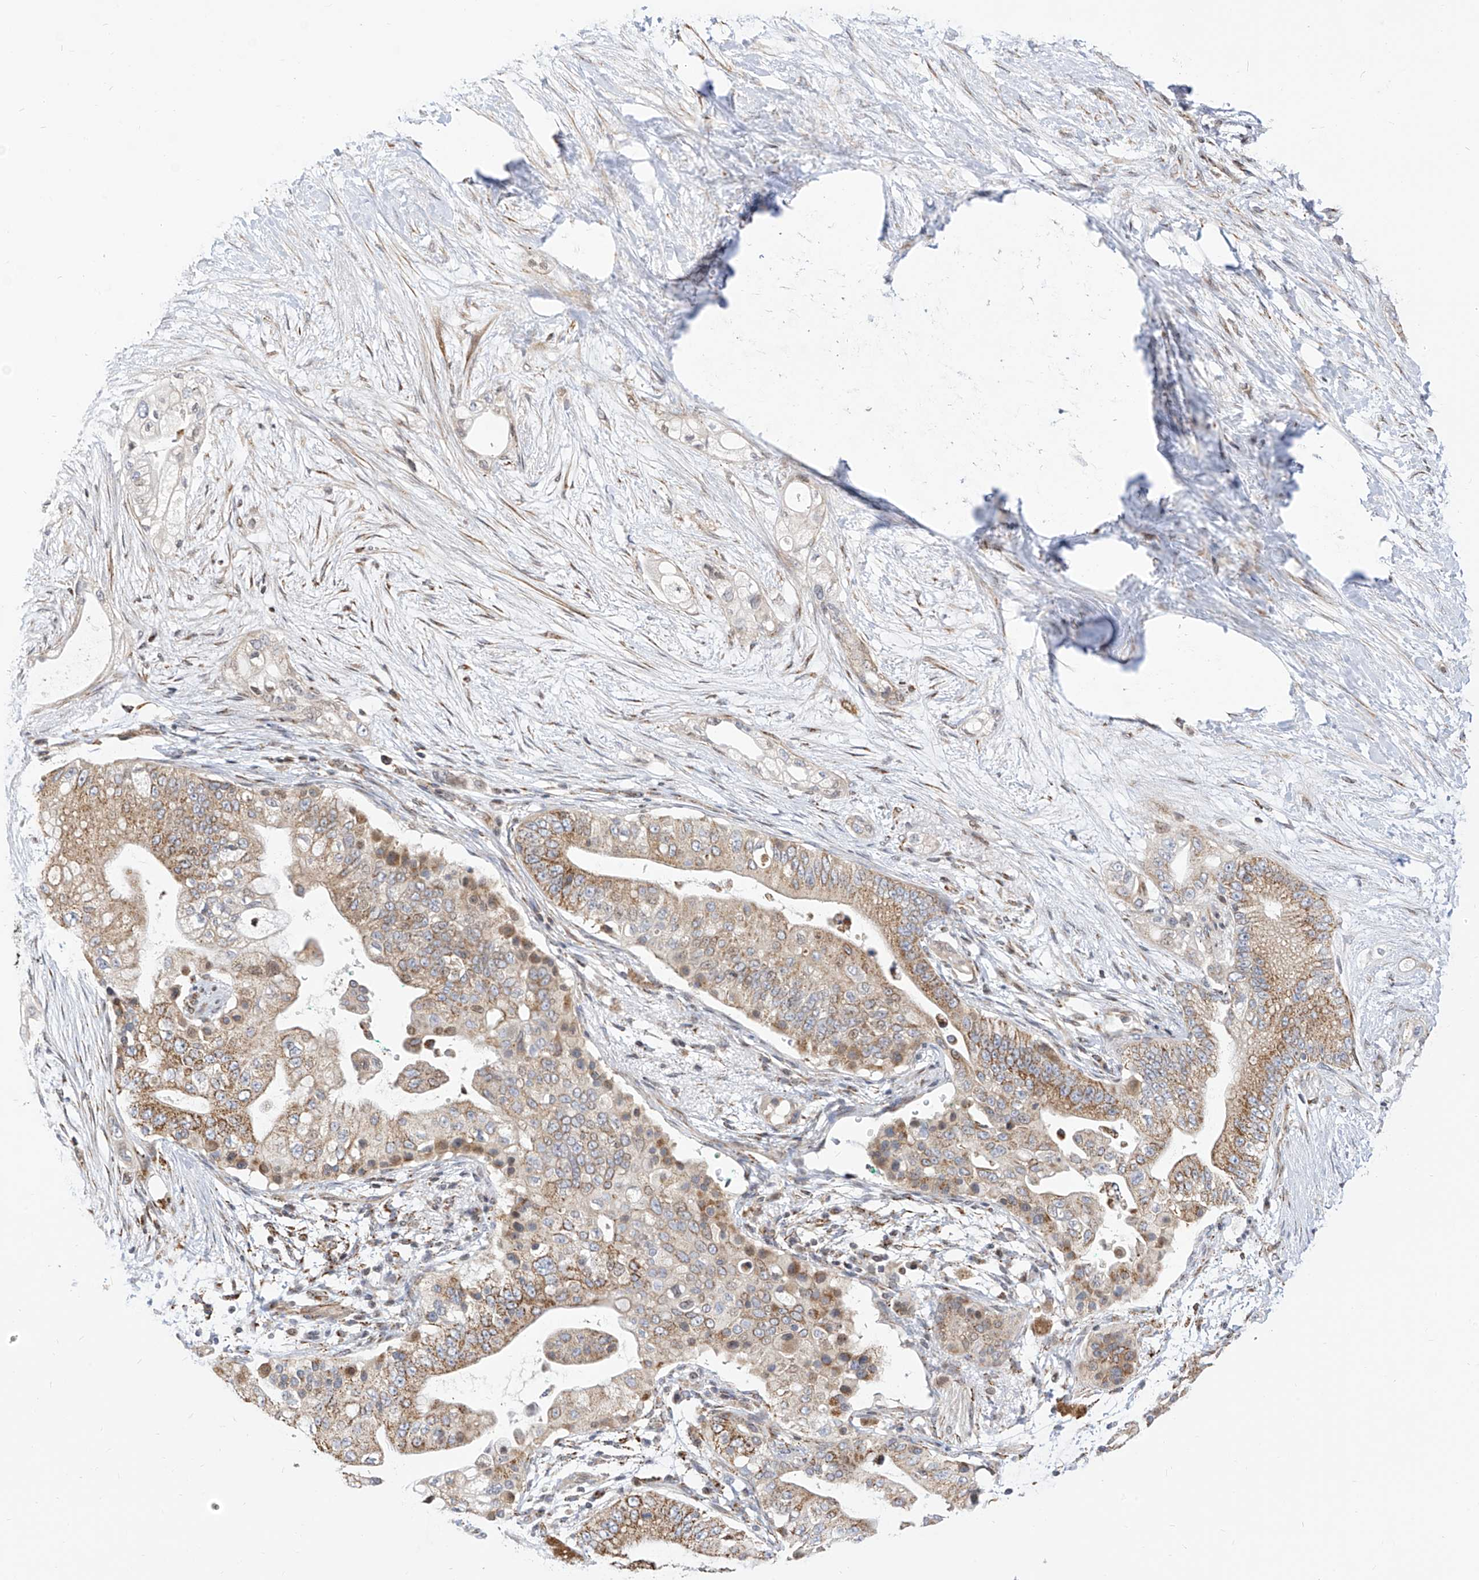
{"staining": {"intensity": "moderate", "quantity": ">75%", "location": "cytoplasmic/membranous"}, "tissue": "pancreatic cancer", "cell_type": "Tumor cells", "image_type": "cancer", "snomed": [{"axis": "morphology", "description": "Adenocarcinoma, NOS"}, {"axis": "topography", "description": "Pancreas"}], "caption": "Protein expression analysis of human adenocarcinoma (pancreatic) reveals moderate cytoplasmic/membranous staining in approximately >75% of tumor cells. (Stains: DAB (3,3'-diaminobenzidine) in brown, nuclei in blue, Microscopy: brightfield microscopy at high magnification).", "gene": "TTLL8", "patient": {"sex": "male", "age": 53}}